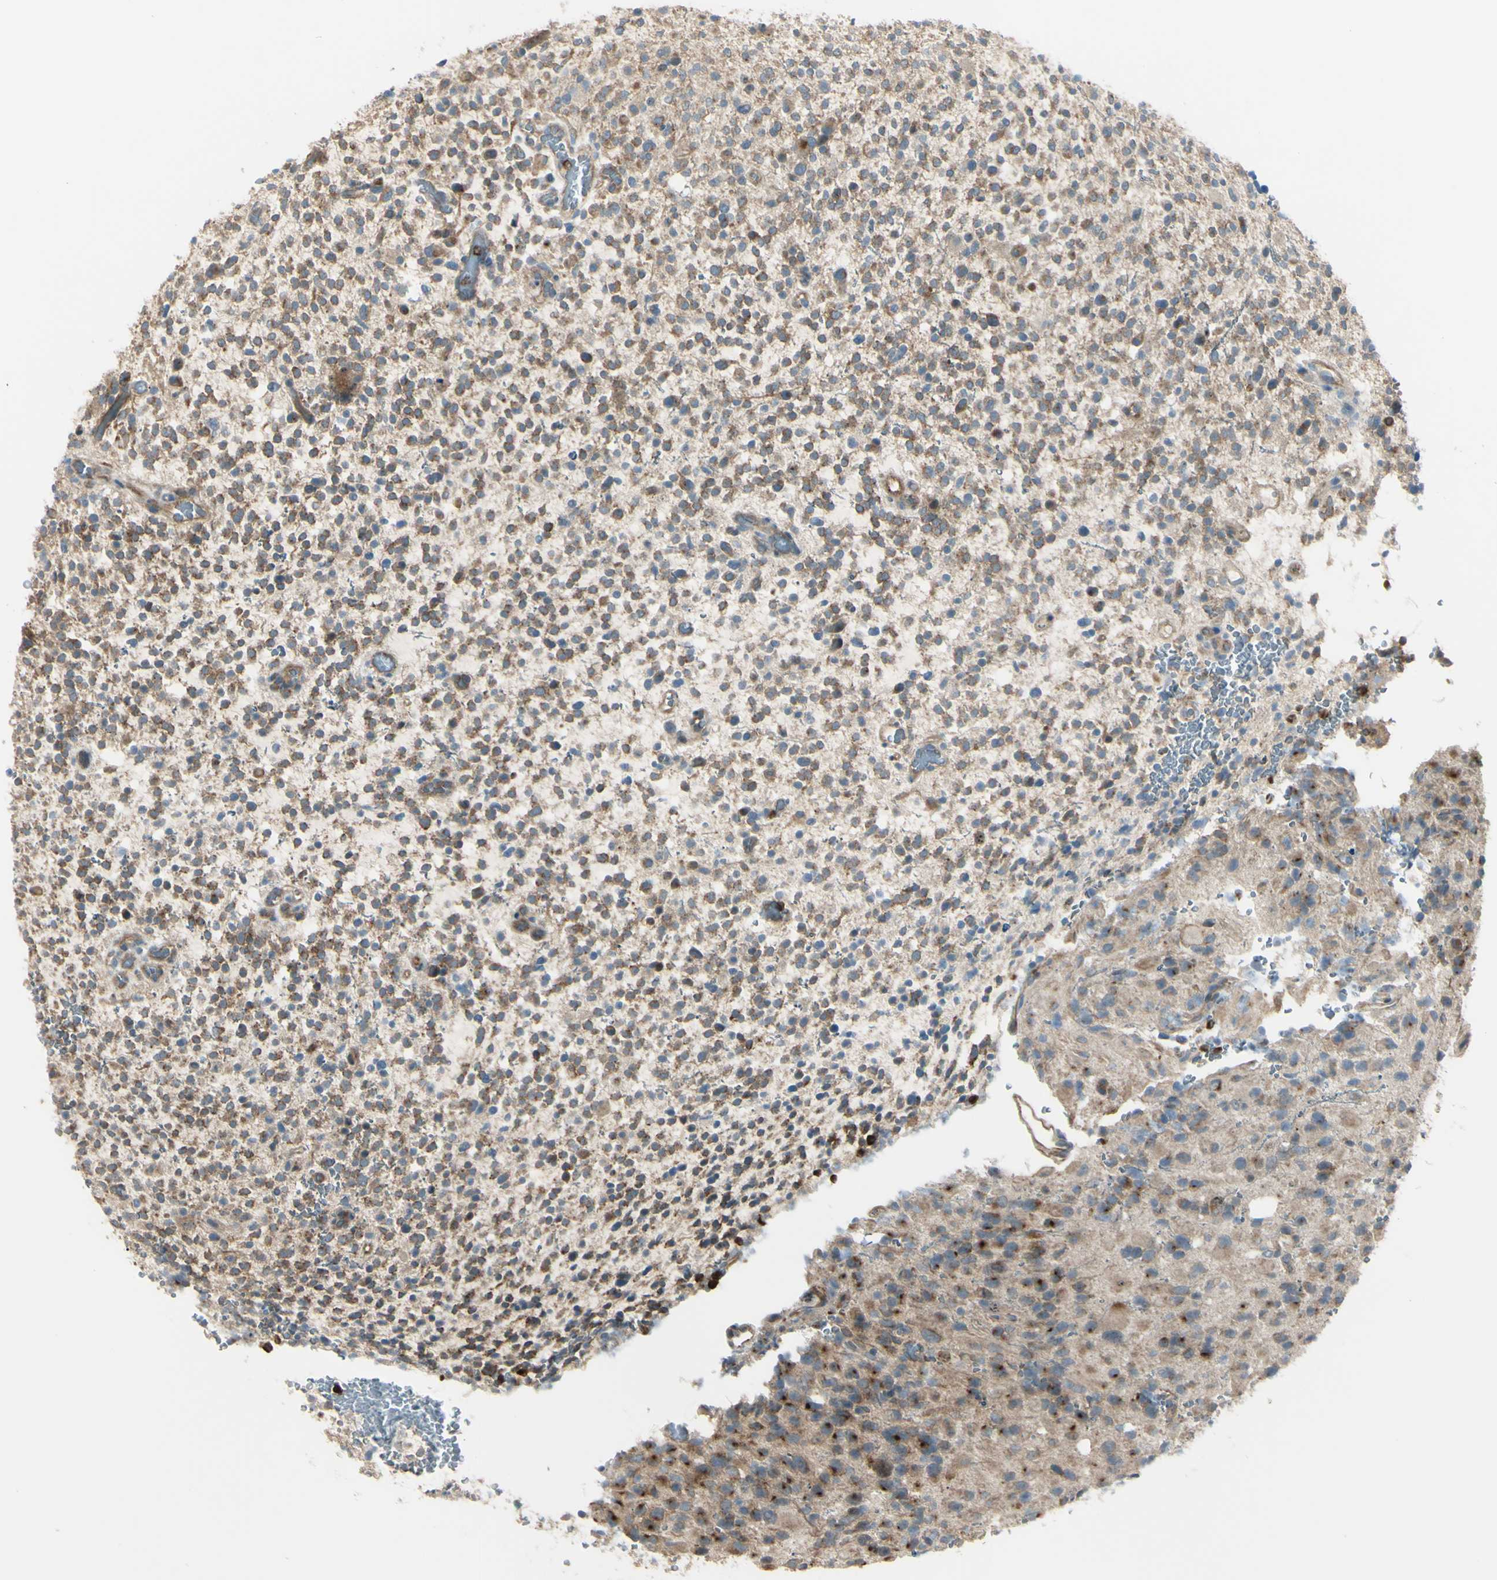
{"staining": {"intensity": "moderate", "quantity": ">75%", "location": "cytoplasmic/membranous"}, "tissue": "glioma", "cell_type": "Tumor cells", "image_type": "cancer", "snomed": [{"axis": "morphology", "description": "Glioma, malignant, High grade"}, {"axis": "topography", "description": "Brain"}], "caption": "Immunohistochemistry (IHC) of human malignant high-grade glioma demonstrates medium levels of moderate cytoplasmic/membranous expression in about >75% of tumor cells.", "gene": "LMTK2", "patient": {"sex": "male", "age": 48}}